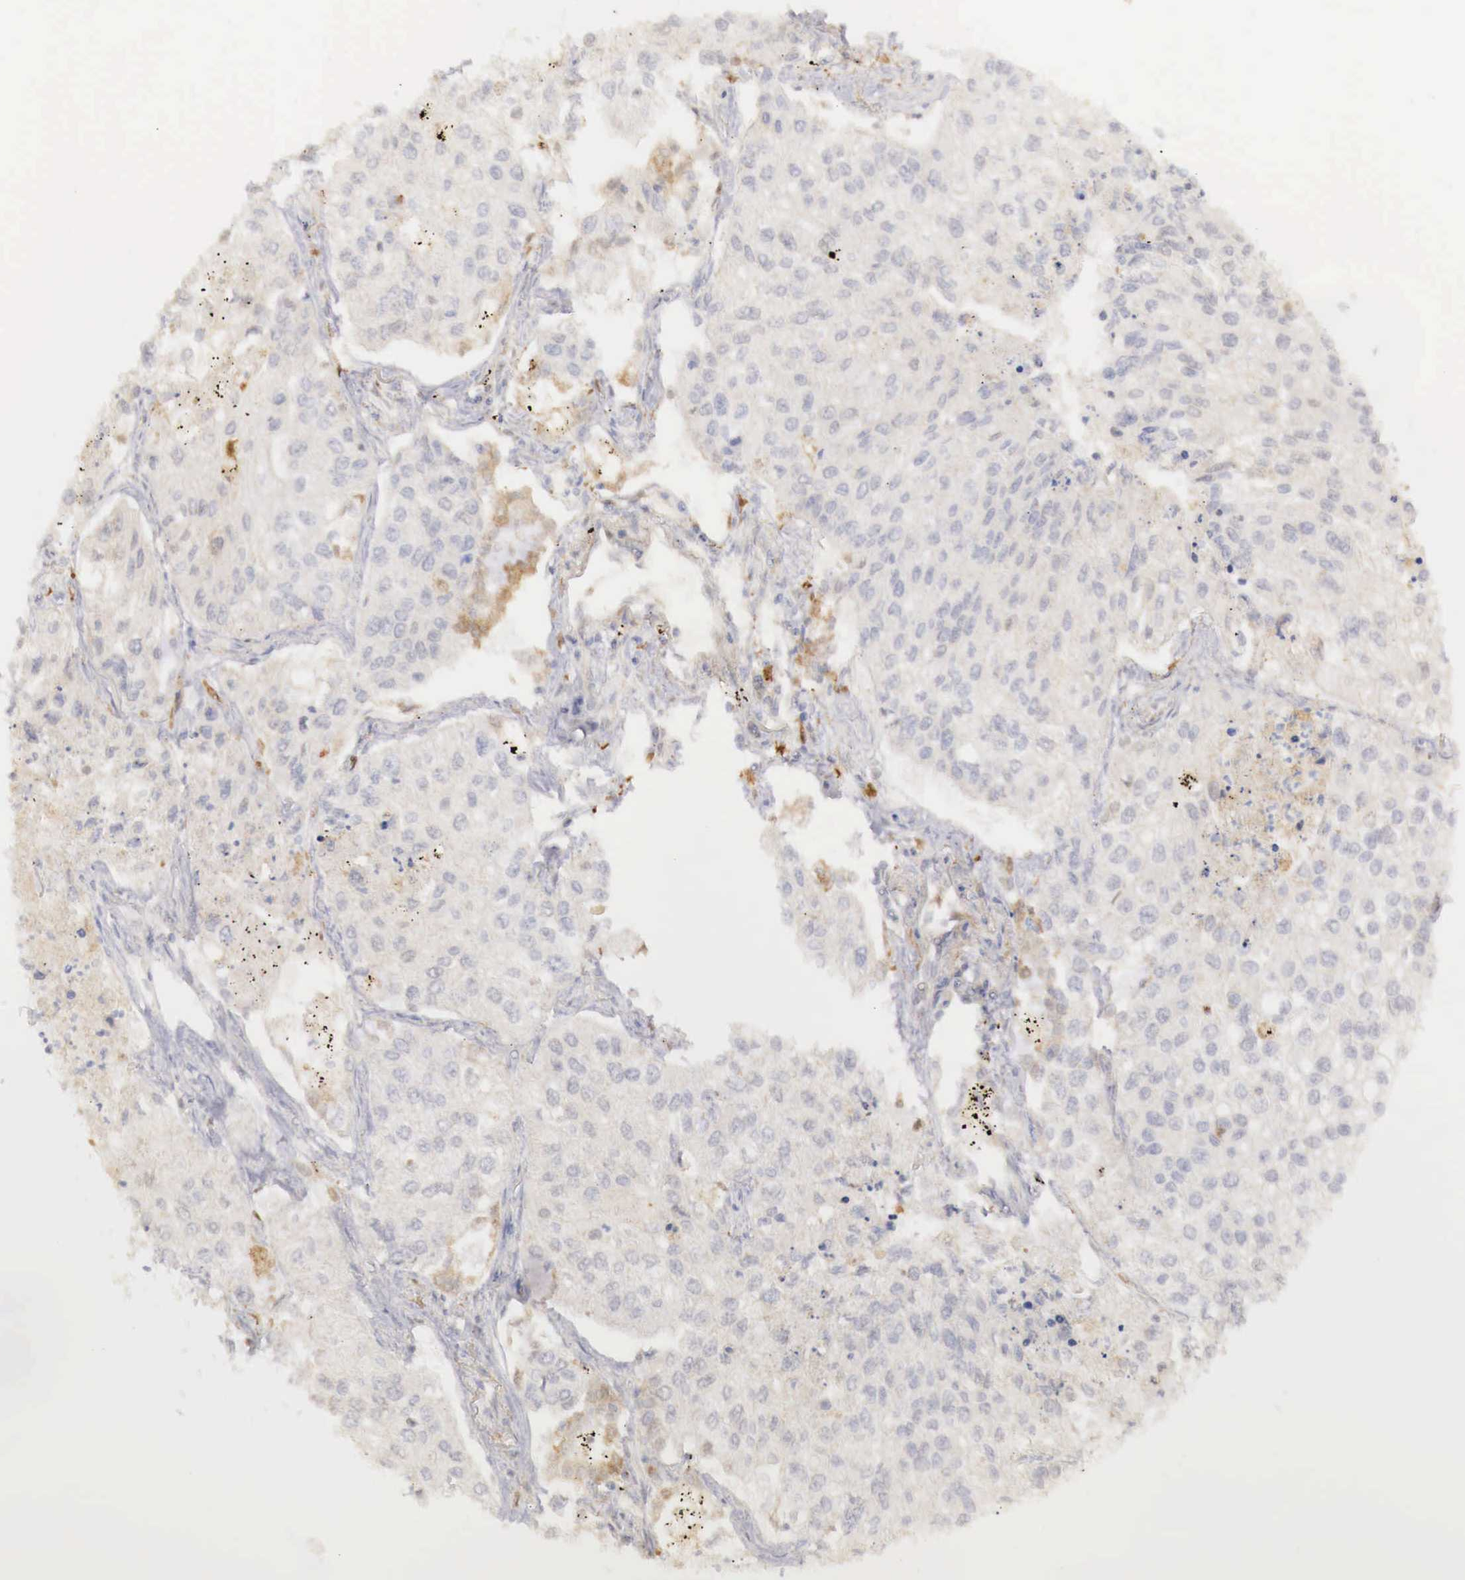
{"staining": {"intensity": "weak", "quantity": "<25%", "location": "cytoplasmic/membranous"}, "tissue": "lung cancer", "cell_type": "Tumor cells", "image_type": "cancer", "snomed": [{"axis": "morphology", "description": "Squamous cell carcinoma, NOS"}, {"axis": "topography", "description": "Lung"}], "caption": "Immunohistochemical staining of lung cancer demonstrates no significant staining in tumor cells.", "gene": "RENBP", "patient": {"sex": "male", "age": 75}}